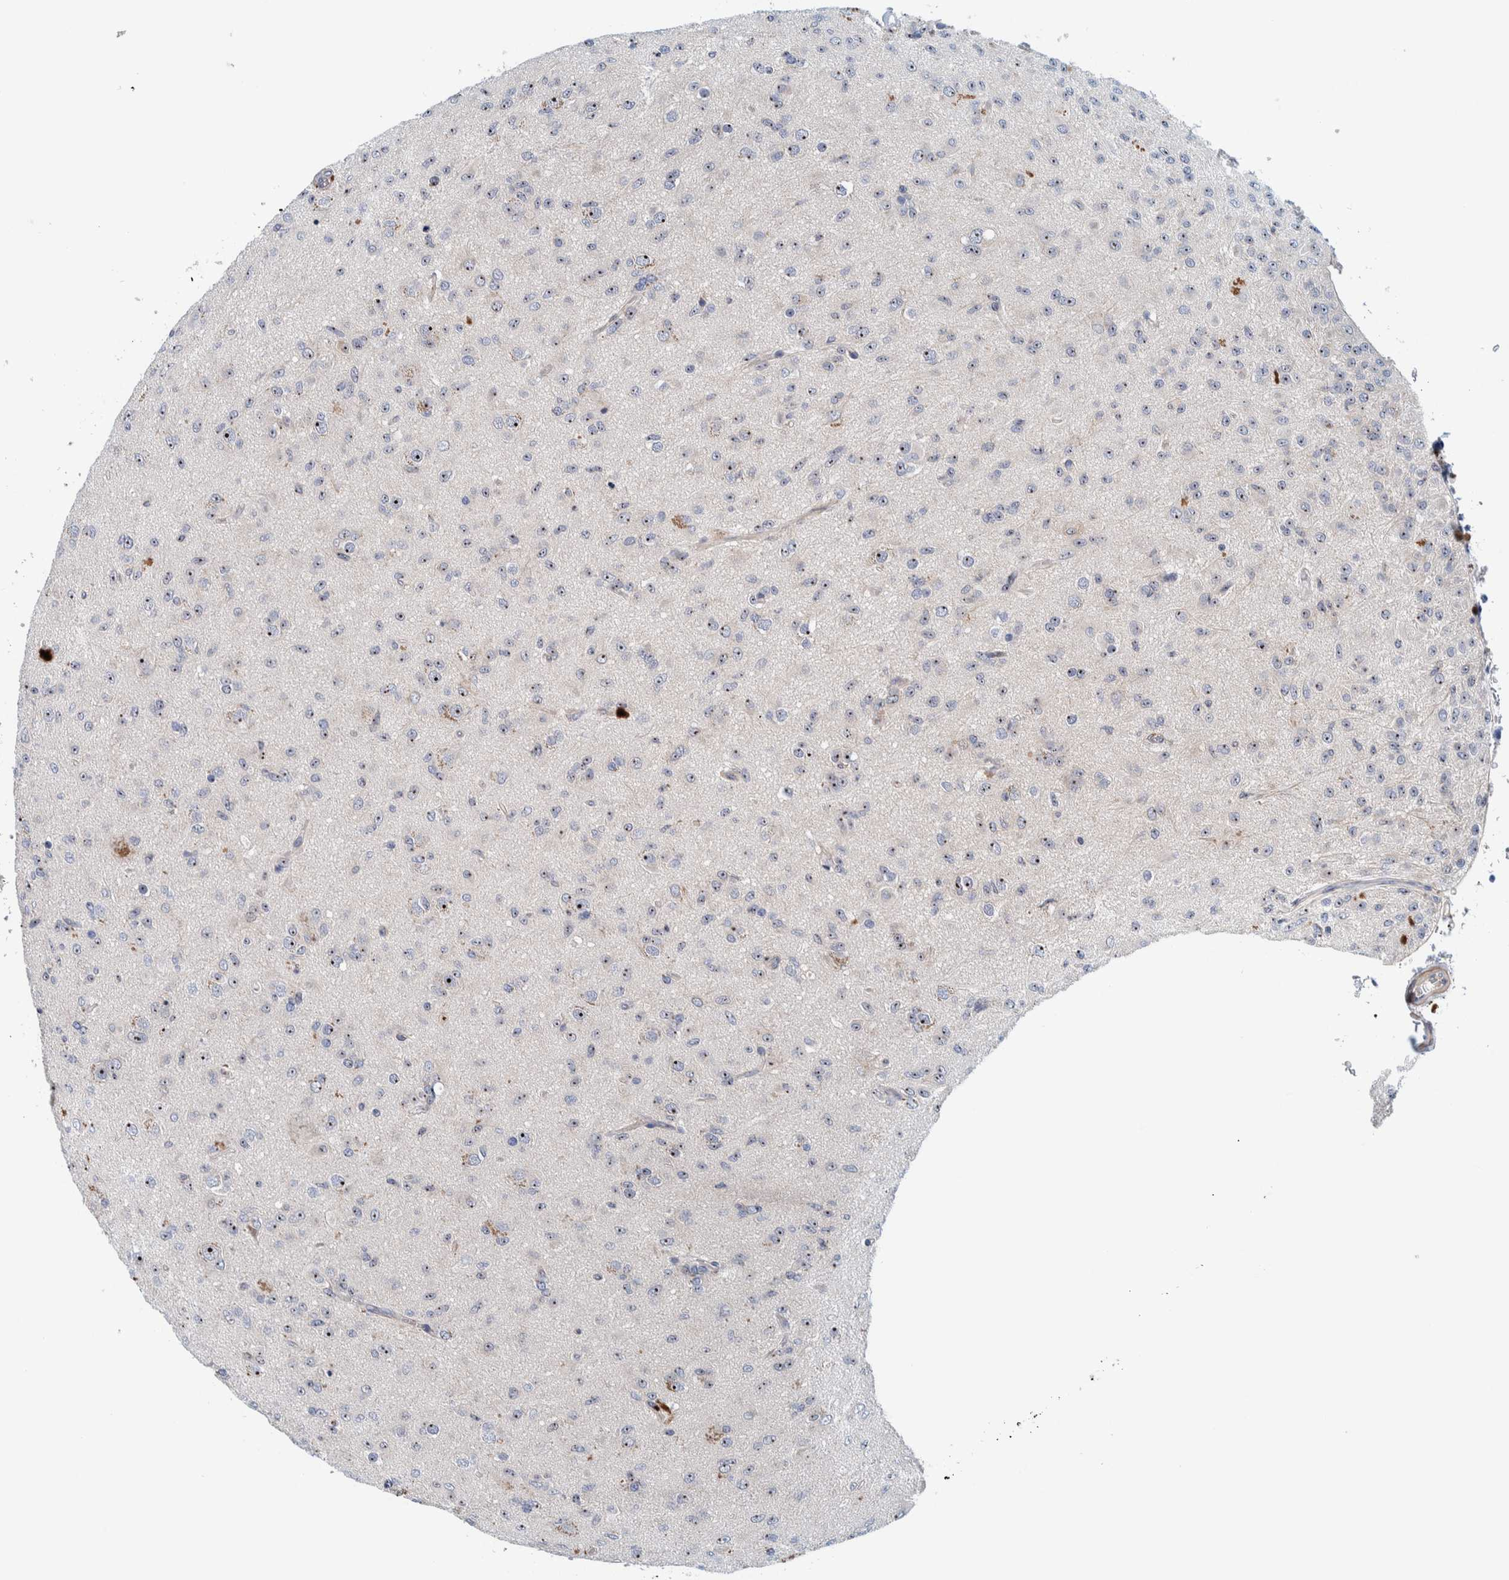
{"staining": {"intensity": "moderate", "quantity": ">75%", "location": "nuclear"}, "tissue": "glioma", "cell_type": "Tumor cells", "image_type": "cancer", "snomed": [{"axis": "morphology", "description": "Glioma, malignant, Low grade"}, {"axis": "topography", "description": "Brain"}], "caption": "Brown immunohistochemical staining in glioma reveals moderate nuclear expression in approximately >75% of tumor cells. The protein is shown in brown color, while the nuclei are stained blue.", "gene": "NOL11", "patient": {"sex": "male", "age": 65}}